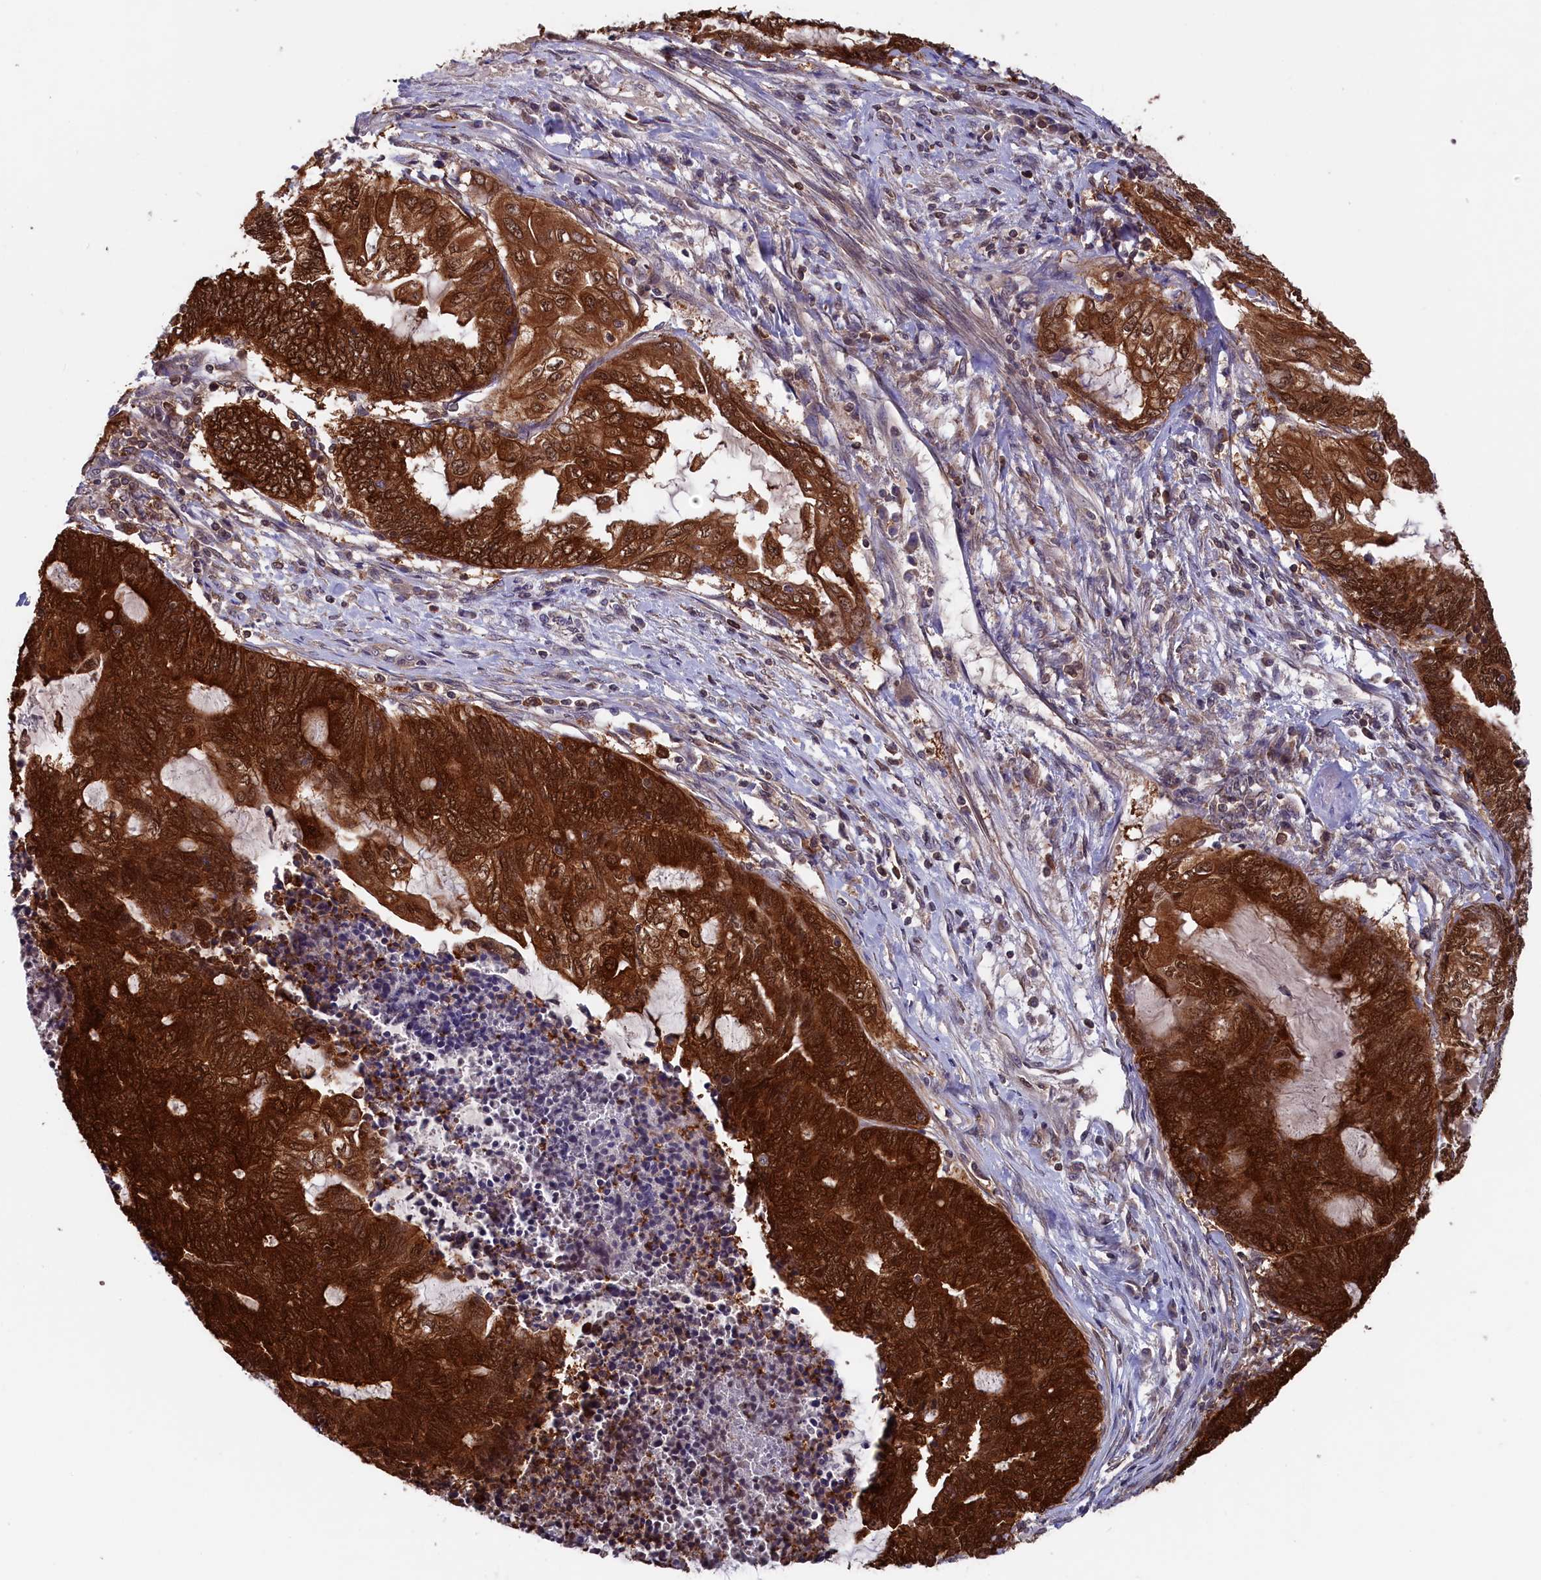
{"staining": {"intensity": "strong", "quantity": ">75%", "location": "cytoplasmic/membranous,nuclear"}, "tissue": "endometrial cancer", "cell_type": "Tumor cells", "image_type": "cancer", "snomed": [{"axis": "morphology", "description": "Adenocarcinoma, NOS"}, {"axis": "topography", "description": "Uterus"}, {"axis": "topography", "description": "Endometrium"}], "caption": "There is high levels of strong cytoplasmic/membranous and nuclear positivity in tumor cells of endometrial cancer, as demonstrated by immunohistochemical staining (brown color).", "gene": "JPT2", "patient": {"sex": "female", "age": 70}}